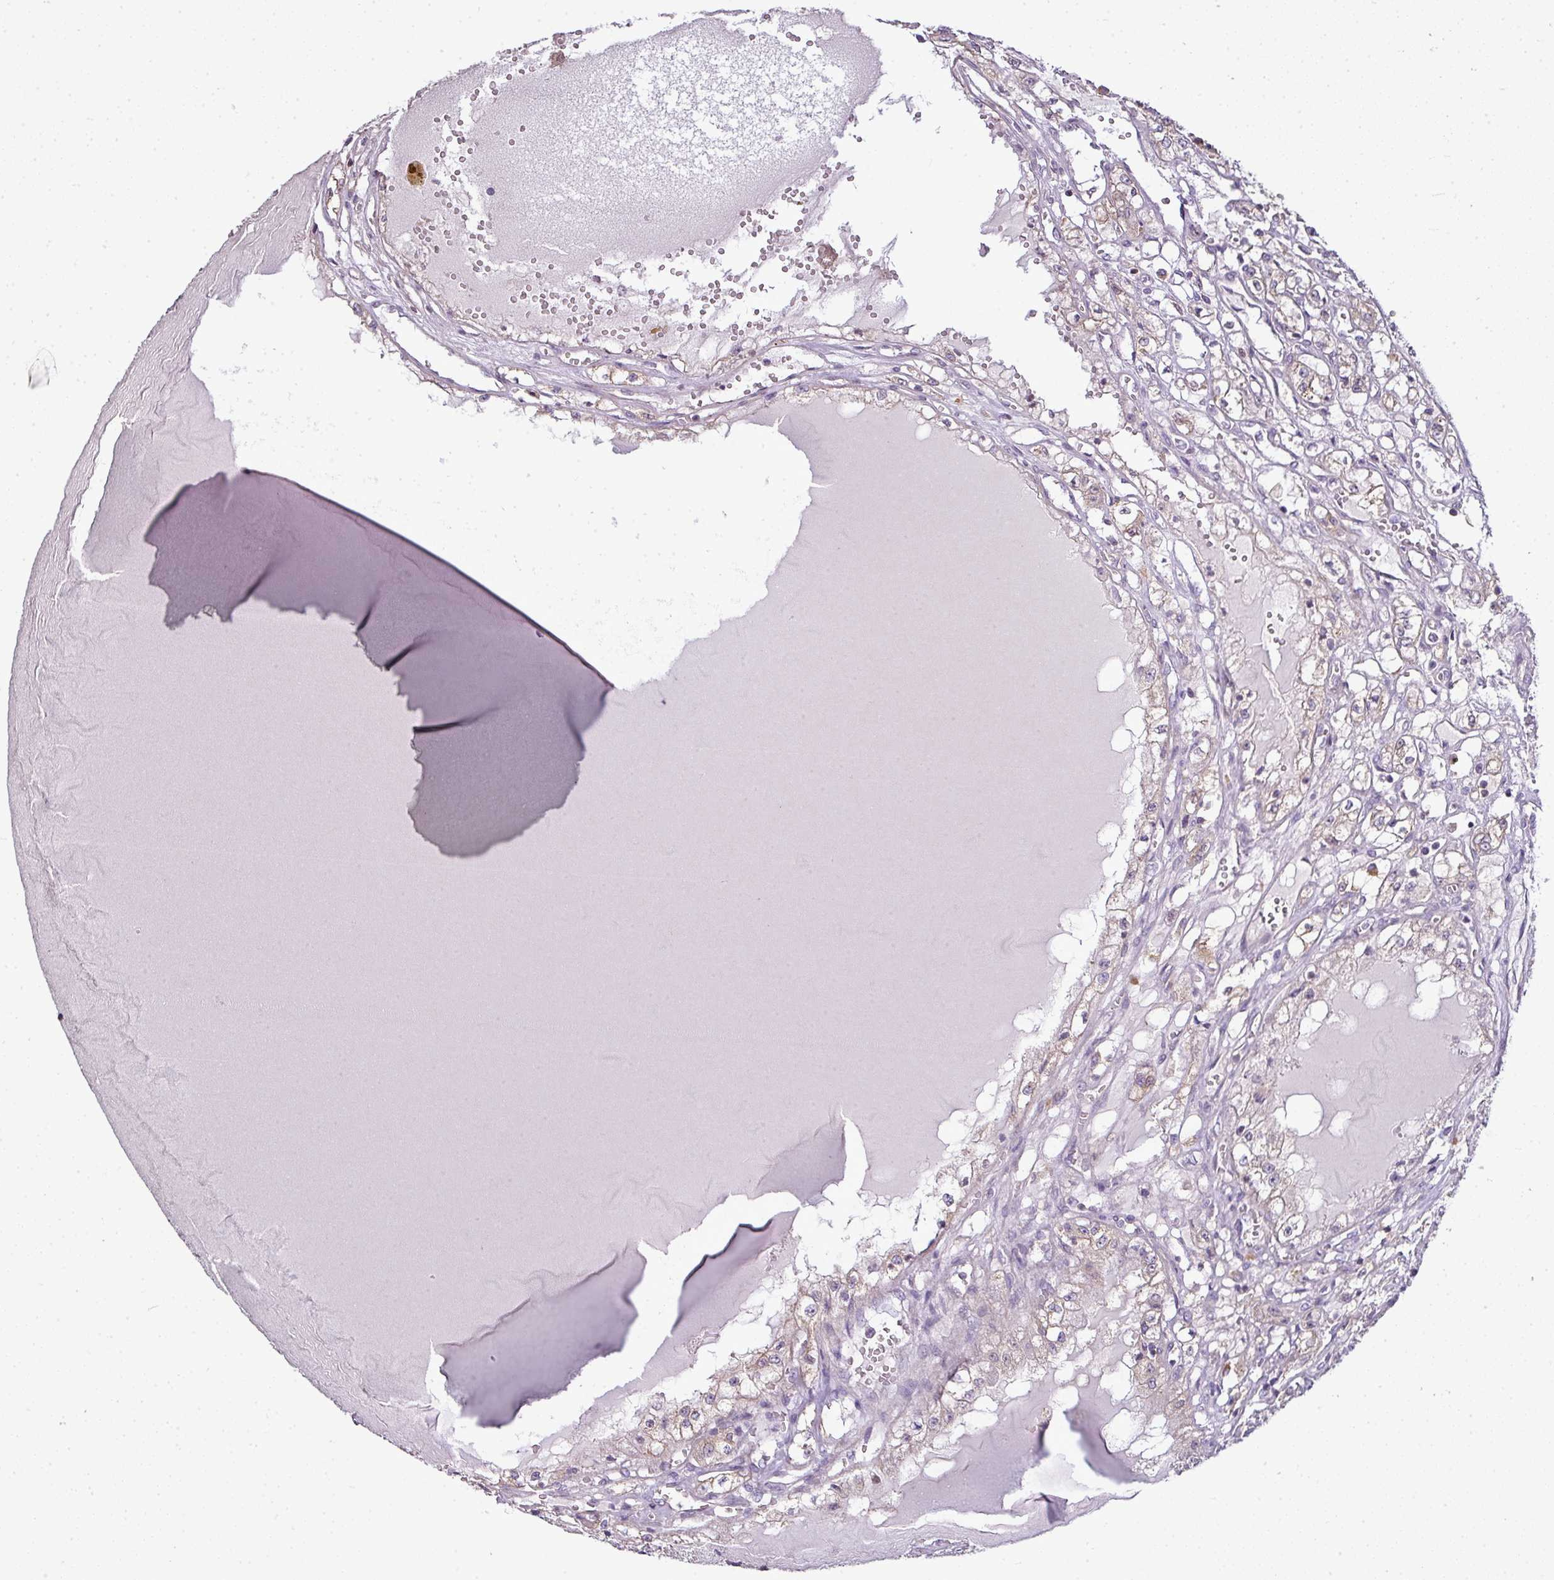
{"staining": {"intensity": "negative", "quantity": "none", "location": "none"}, "tissue": "renal cancer", "cell_type": "Tumor cells", "image_type": "cancer", "snomed": [{"axis": "morphology", "description": "Adenocarcinoma, NOS"}, {"axis": "topography", "description": "Kidney"}], "caption": "Immunohistochemical staining of adenocarcinoma (renal) exhibits no significant staining in tumor cells.", "gene": "STAT5A", "patient": {"sex": "male", "age": 56}}